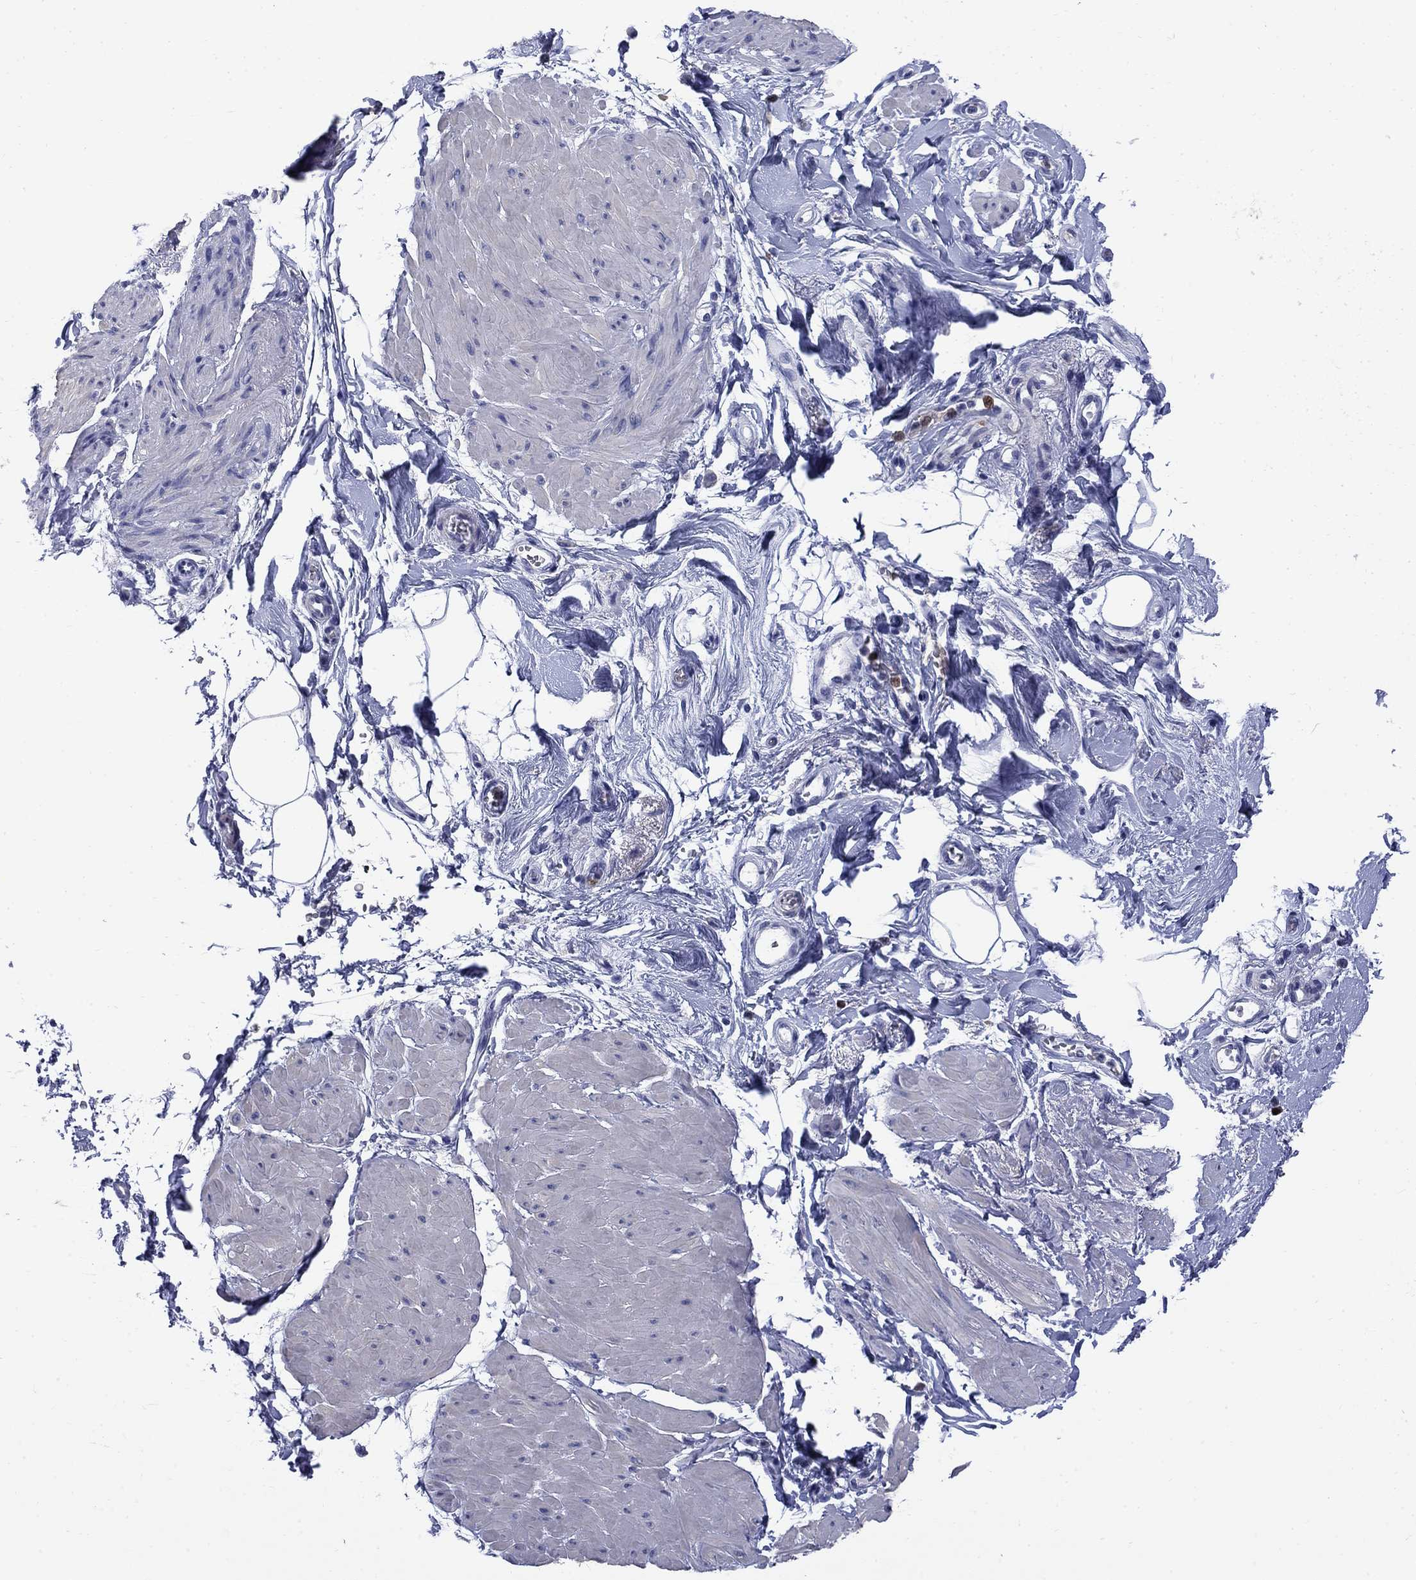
{"staining": {"intensity": "negative", "quantity": "none", "location": "none"}, "tissue": "smooth muscle", "cell_type": "Smooth muscle cells", "image_type": "normal", "snomed": [{"axis": "morphology", "description": "Normal tissue, NOS"}, {"axis": "topography", "description": "Adipose tissue"}, {"axis": "topography", "description": "Smooth muscle"}, {"axis": "topography", "description": "Peripheral nerve tissue"}], "caption": "Histopathology image shows no significant protein positivity in smooth muscle cells of unremarkable smooth muscle.", "gene": "SERPINB2", "patient": {"sex": "male", "age": 83}}